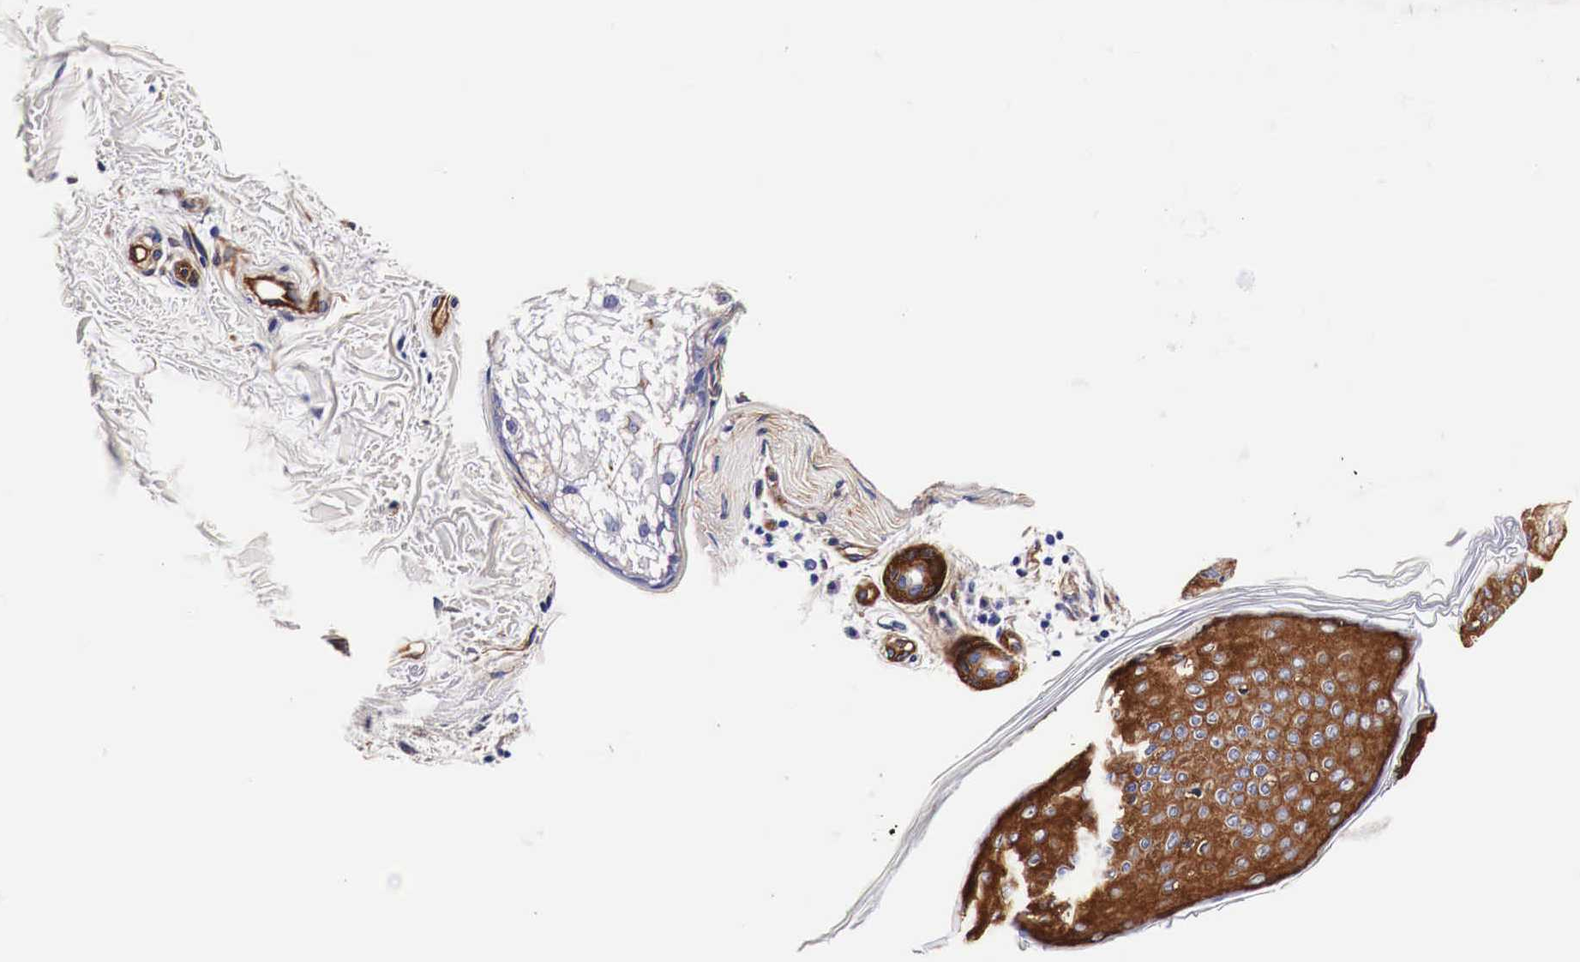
{"staining": {"intensity": "negative", "quantity": "none", "location": "none"}, "tissue": "skin", "cell_type": "Fibroblasts", "image_type": "normal", "snomed": [{"axis": "morphology", "description": "Normal tissue, NOS"}, {"axis": "topography", "description": "Skin"}], "caption": "DAB immunohistochemical staining of normal skin displays no significant expression in fibroblasts.", "gene": "HSPB1", "patient": {"sex": "male", "age": 86}}